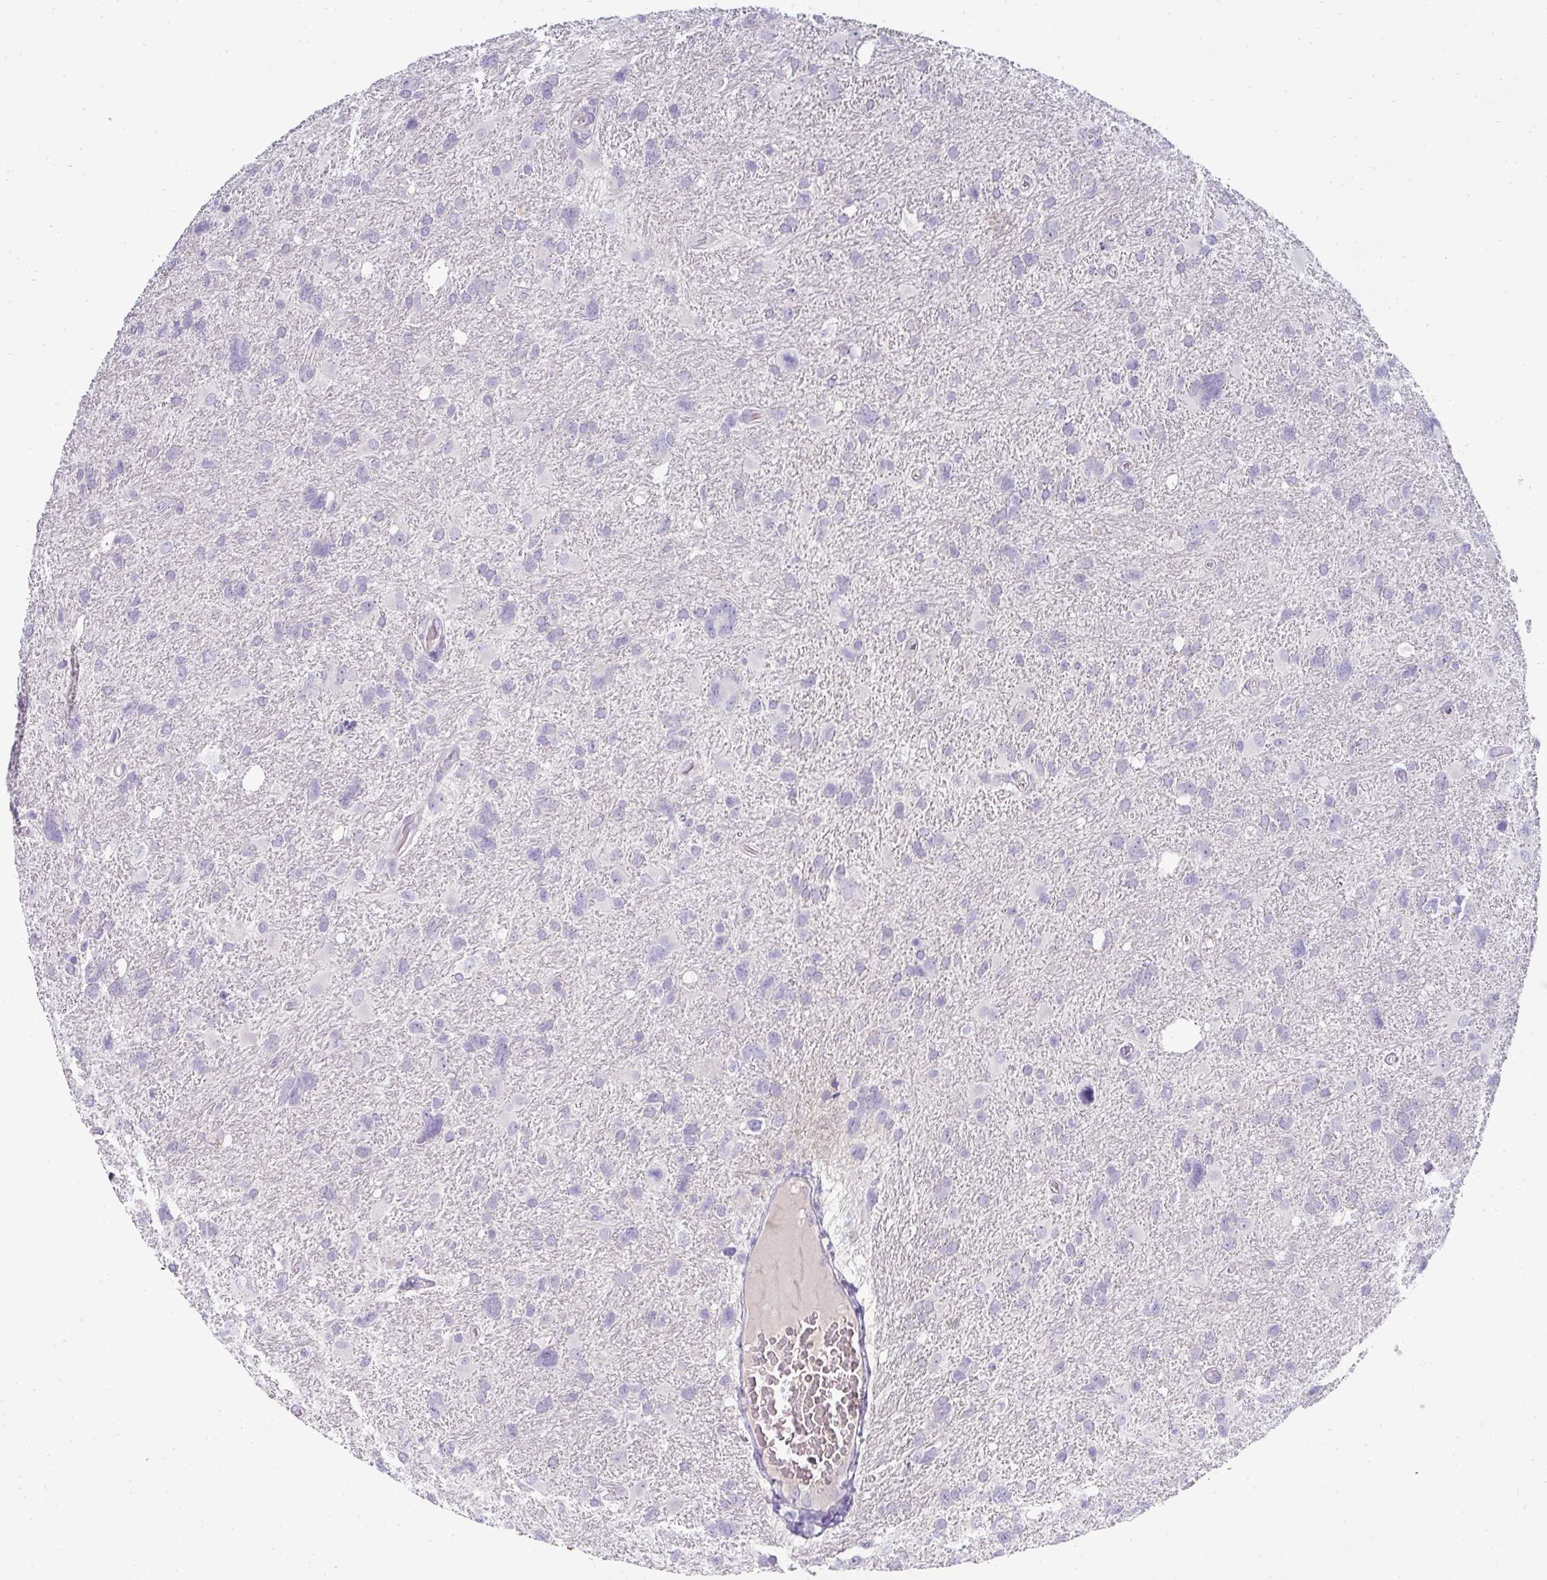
{"staining": {"intensity": "negative", "quantity": "none", "location": "none"}, "tissue": "glioma", "cell_type": "Tumor cells", "image_type": "cancer", "snomed": [{"axis": "morphology", "description": "Glioma, malignant, High grade"}, {"axis": "topography", "description": "Brain"}], "caption": "High magnification brightfield microscopy of glioma stained with DAB (brown) and counterstained with hematoxylin (blue): tumor cells show no significant staining.", "gene": "ASXL3", "patient": {"sex": "male", "age": 61}}